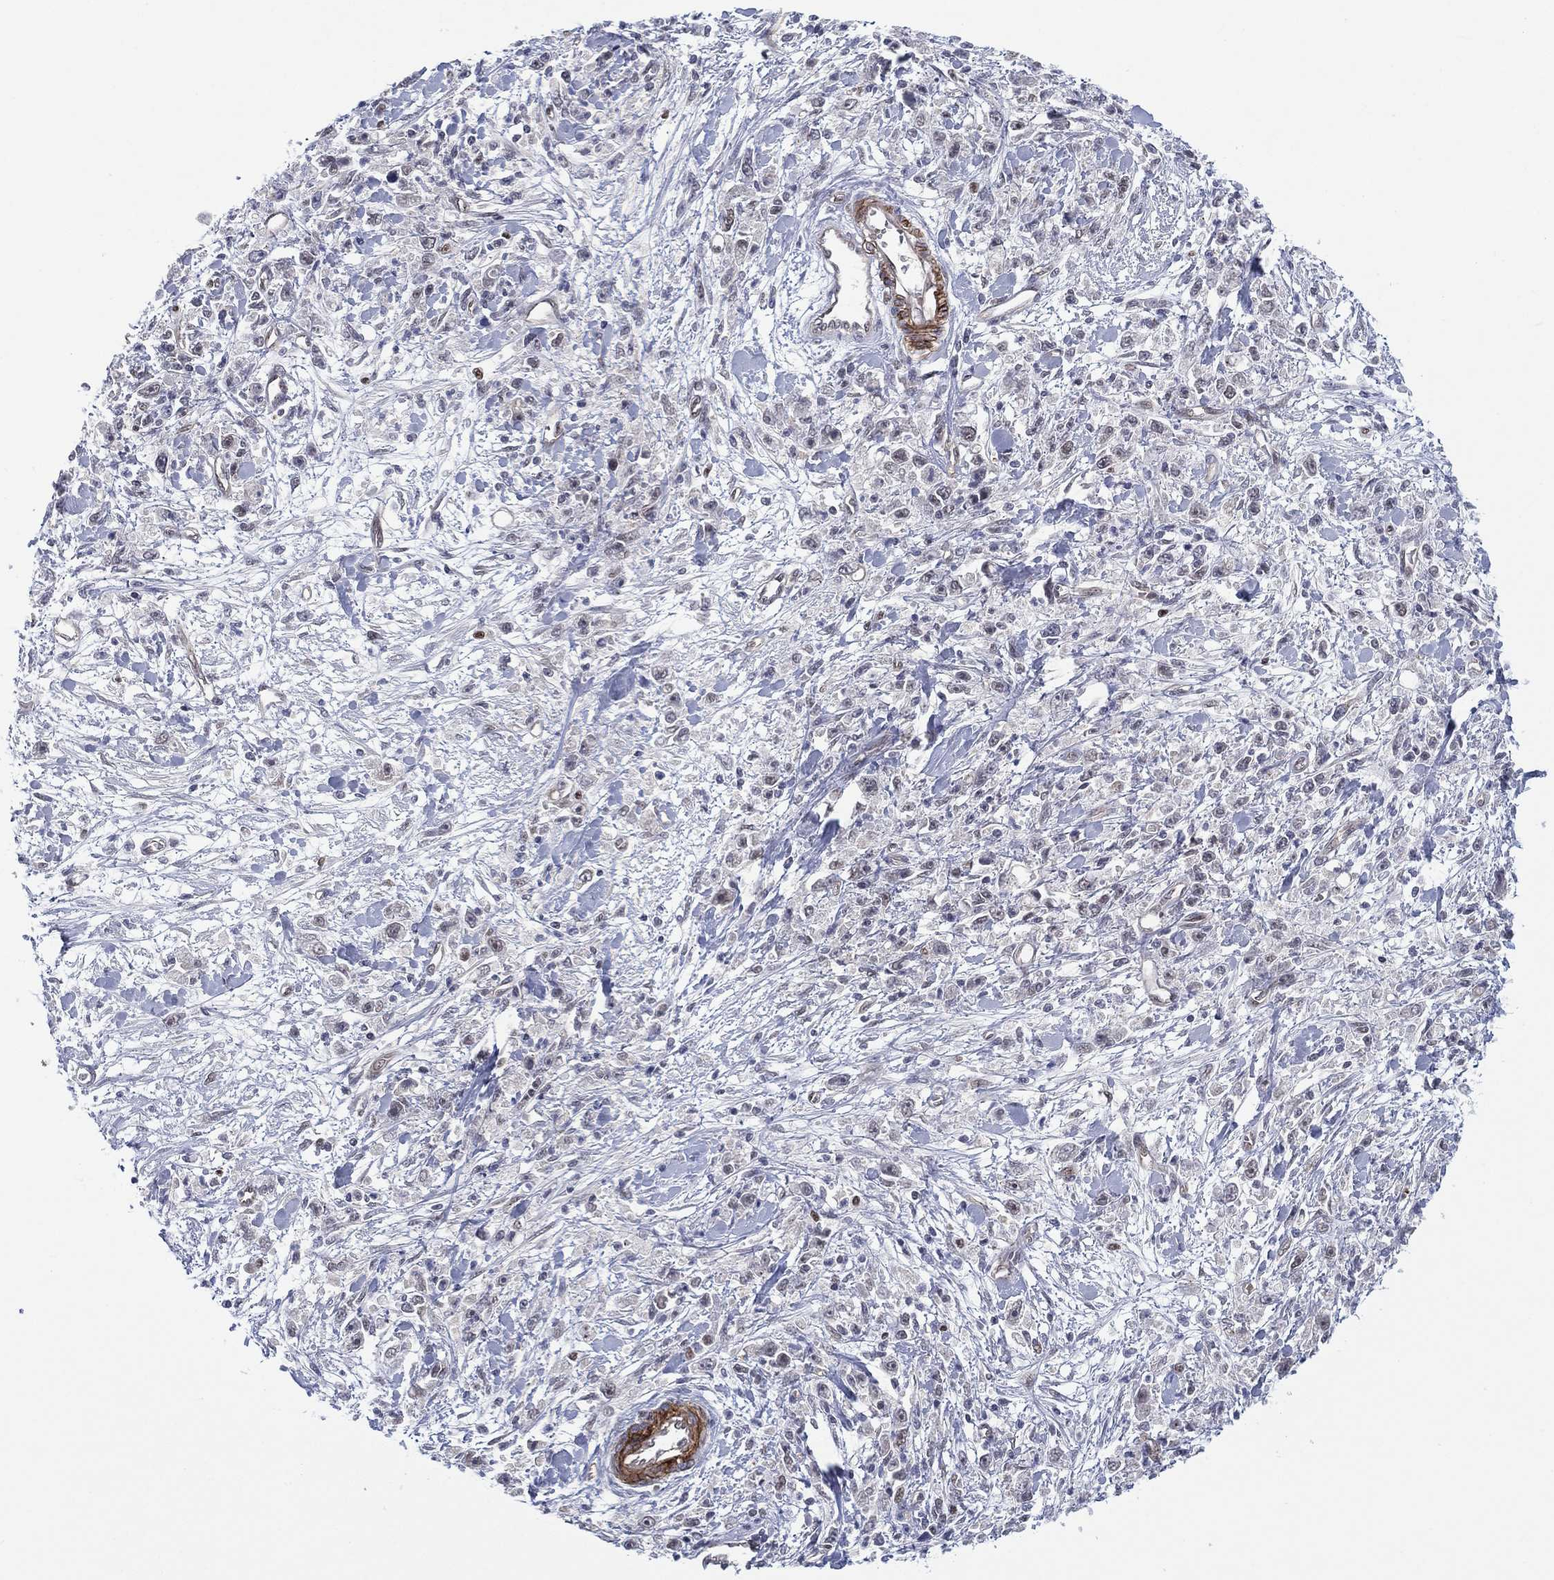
{"staining": {"intensity": "negative", "quantity": "none", "location": "none"}, "tissue": "stomach cancer", "cell_type": "Tumor cells", "image_type": "cancer", "snomed": [{"axis": "morphology", "description": "Adenocarcinoma, NOS"}, {"axis": "topography", "description": "Stomach"}], "caption": "The histopathology image exhibits no staining of tumor cells in stomach adenocarcinoma.", "gene": "GSE1", "patient": {"sex": "female", "age": 59}}